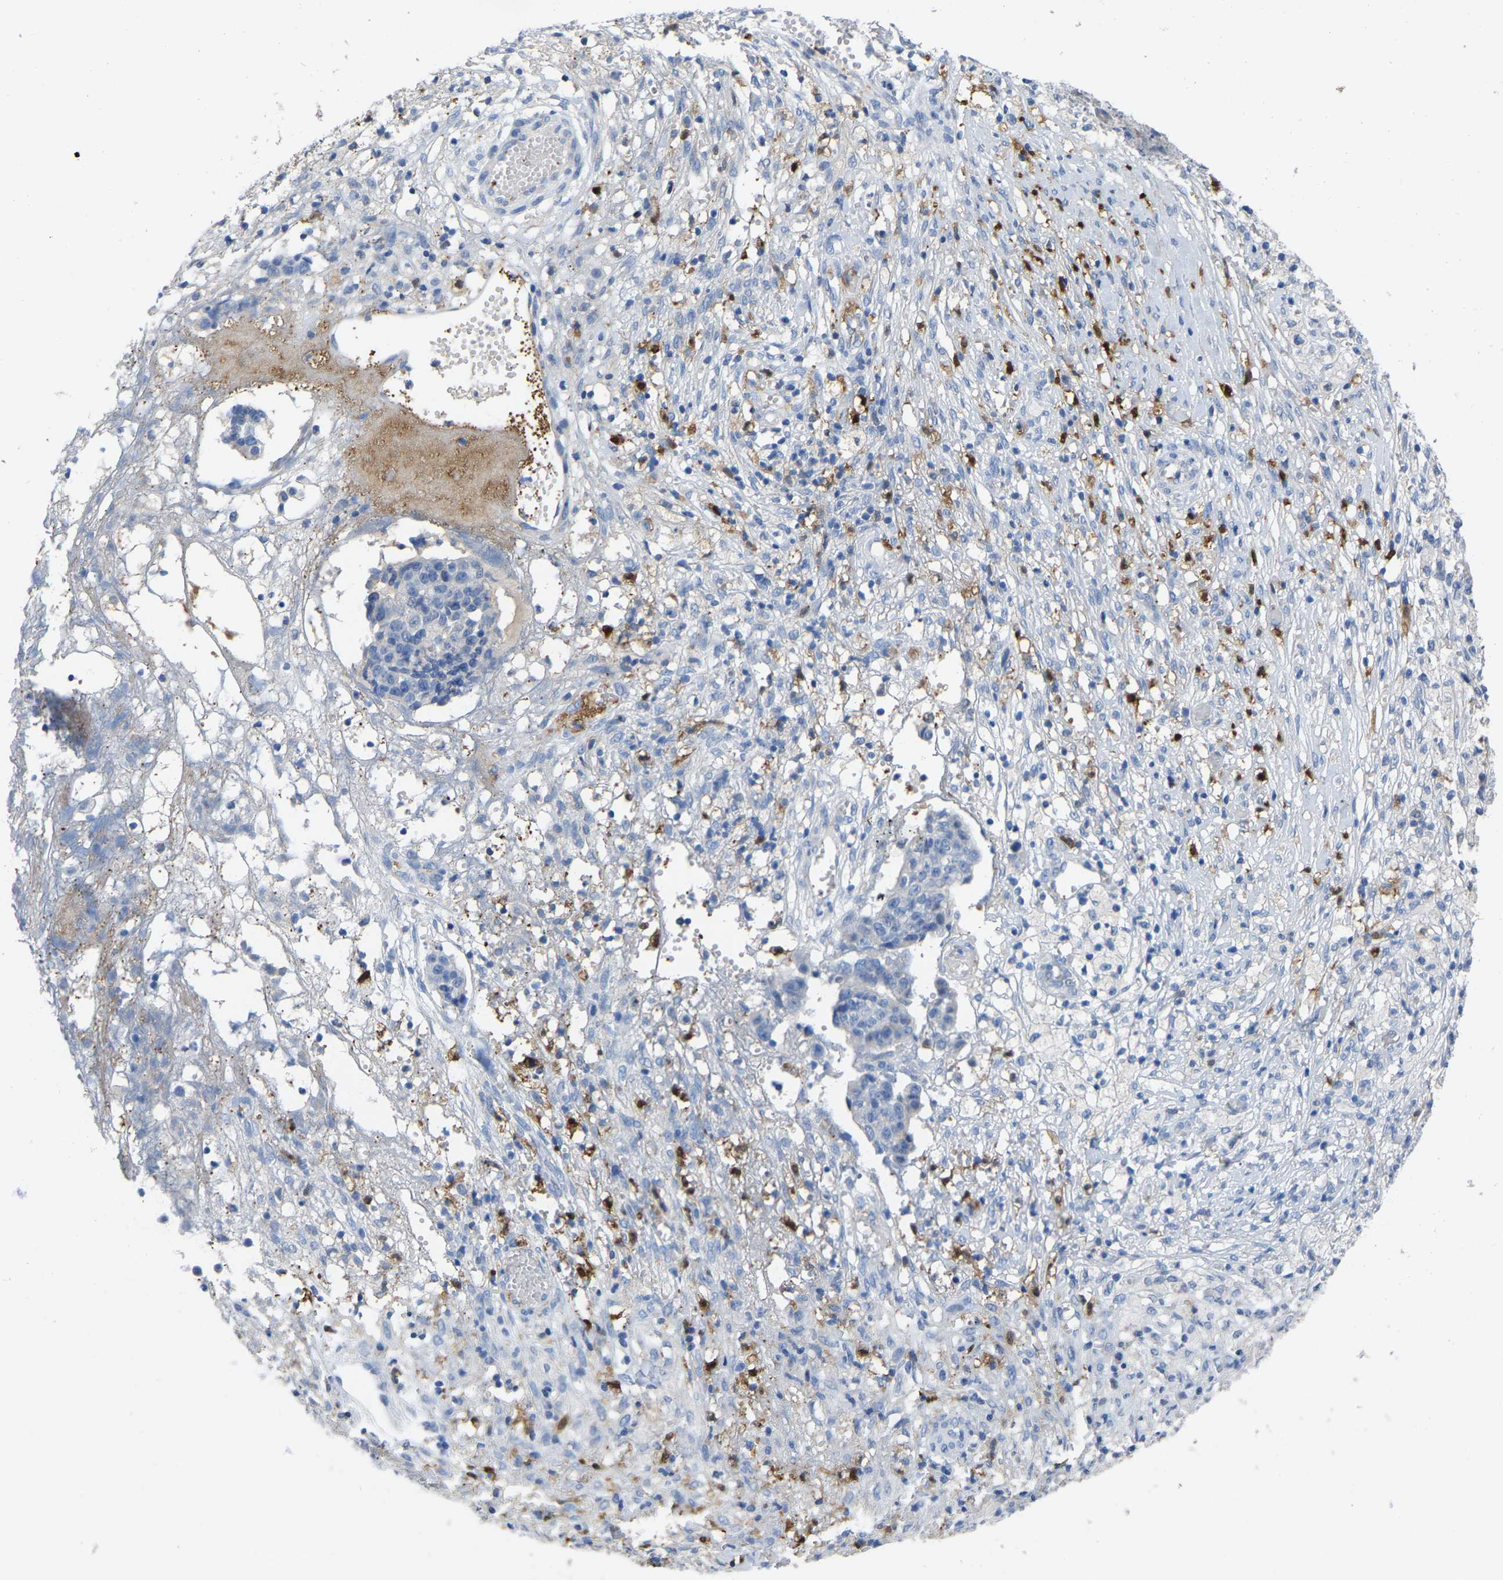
{"staining": {"intensity": "negative", "quantity": "none", "location": "none"}, "tissue": "ovarian cancer", "cell_type": "Tumor cells", "image_type": "cancer", "snomed": [{"axis": "morphology", "description": "Carcinoma, endometroid"}, {"axis": "topography", "description": "Ovary"}], "caption": "This is a micrograph of immunohistochemistry (IHC) staining of ovarian endometroid carcinoma, which shows no expression in tumor cells.", "gene": "ULBP2", "patient": {"sex": "female", "age": 42}}